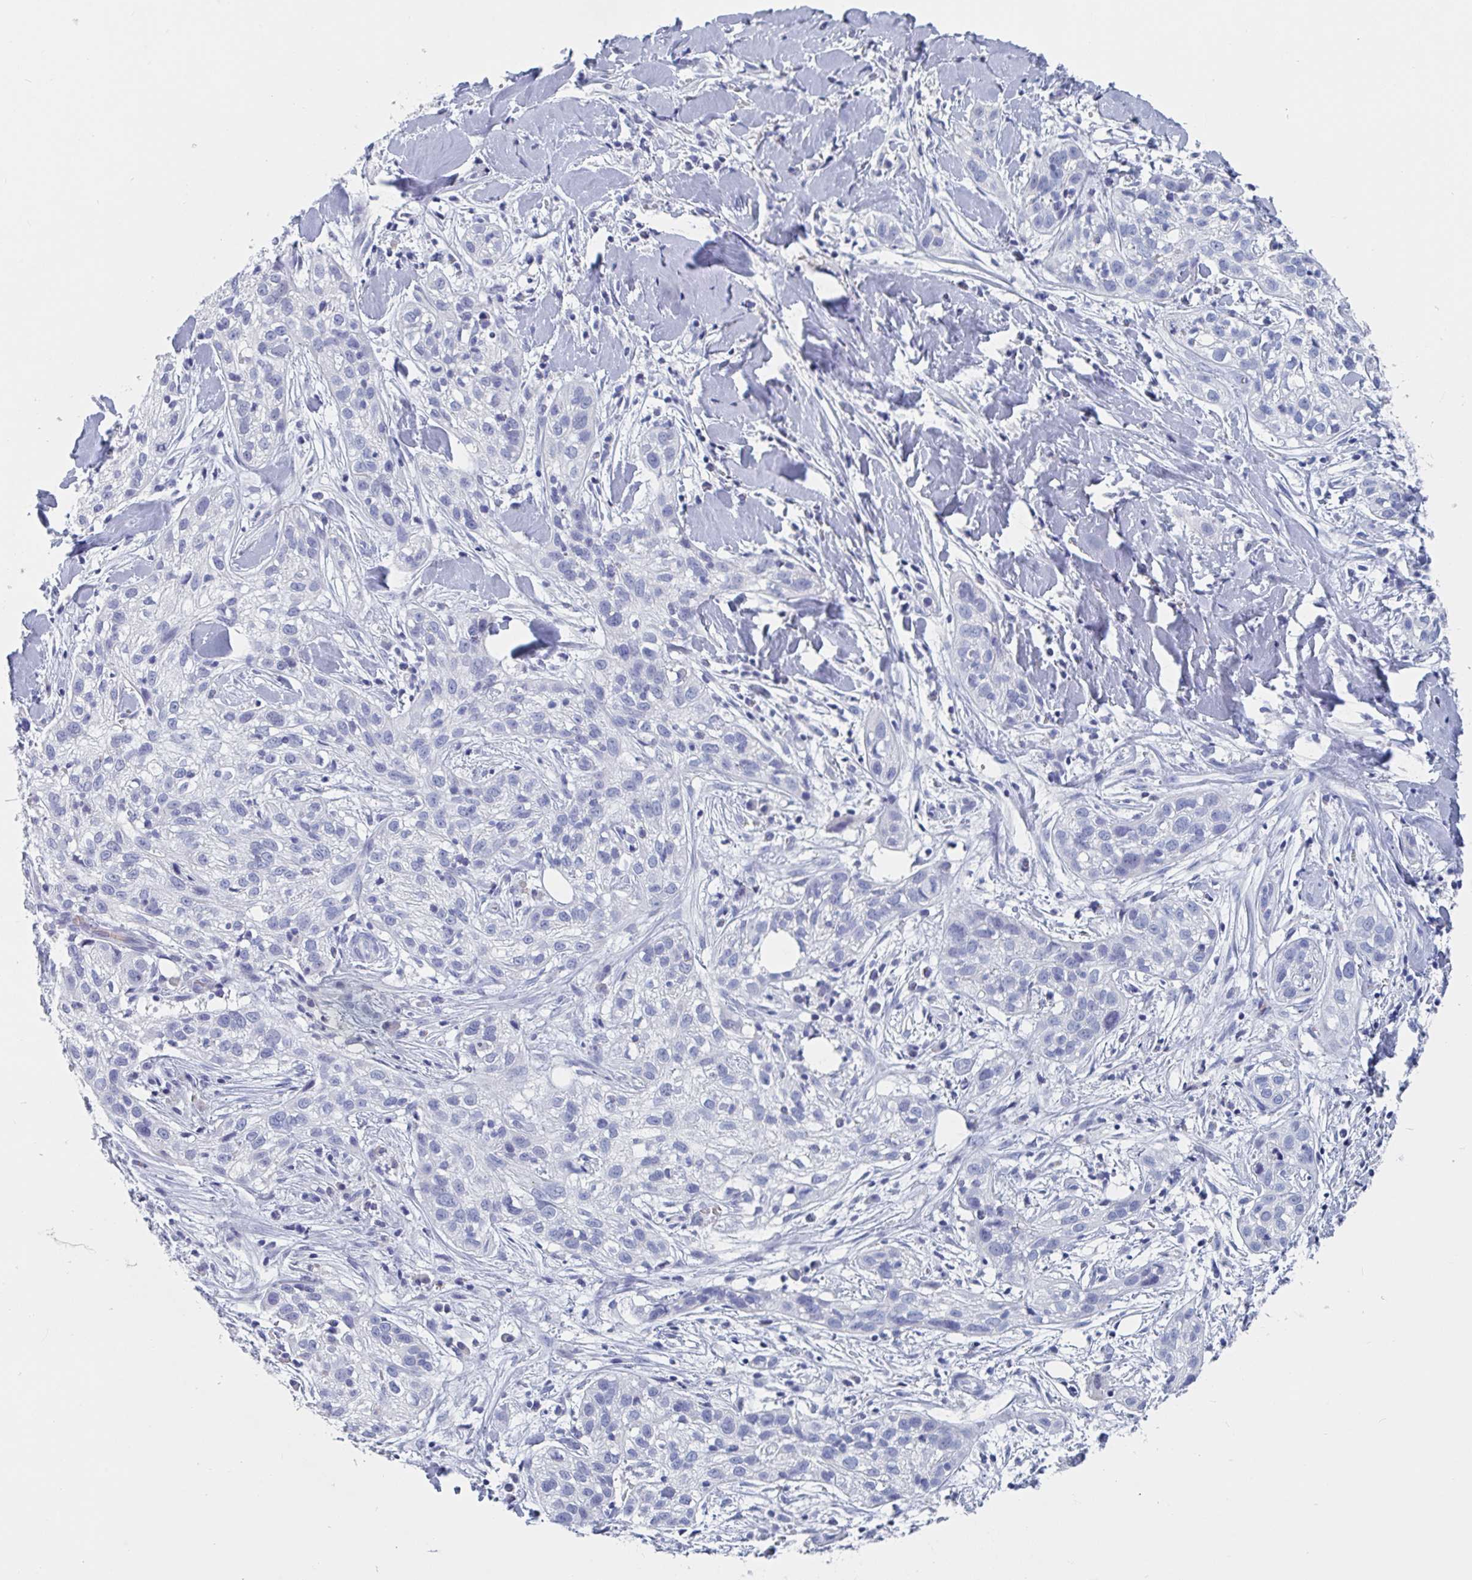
{"staining": {"intensity": "negative", "quantity": "none", "location": "none"}, "tissue": "skin cancer", "cell_type": "Tumor cells", "image_type": "cancer", "snomed": [{"axis": "morphology", "description": "Squamous cell carcinoma, NOS"}, {"axis": "topography", "description": "Skin"}], "caption": "The histopathology image exhibits no staining of tumor cells in squamous cell carcinoma (skin).", "gene": "DPEP3", "patient": {"sex": "male", "age": 82}}